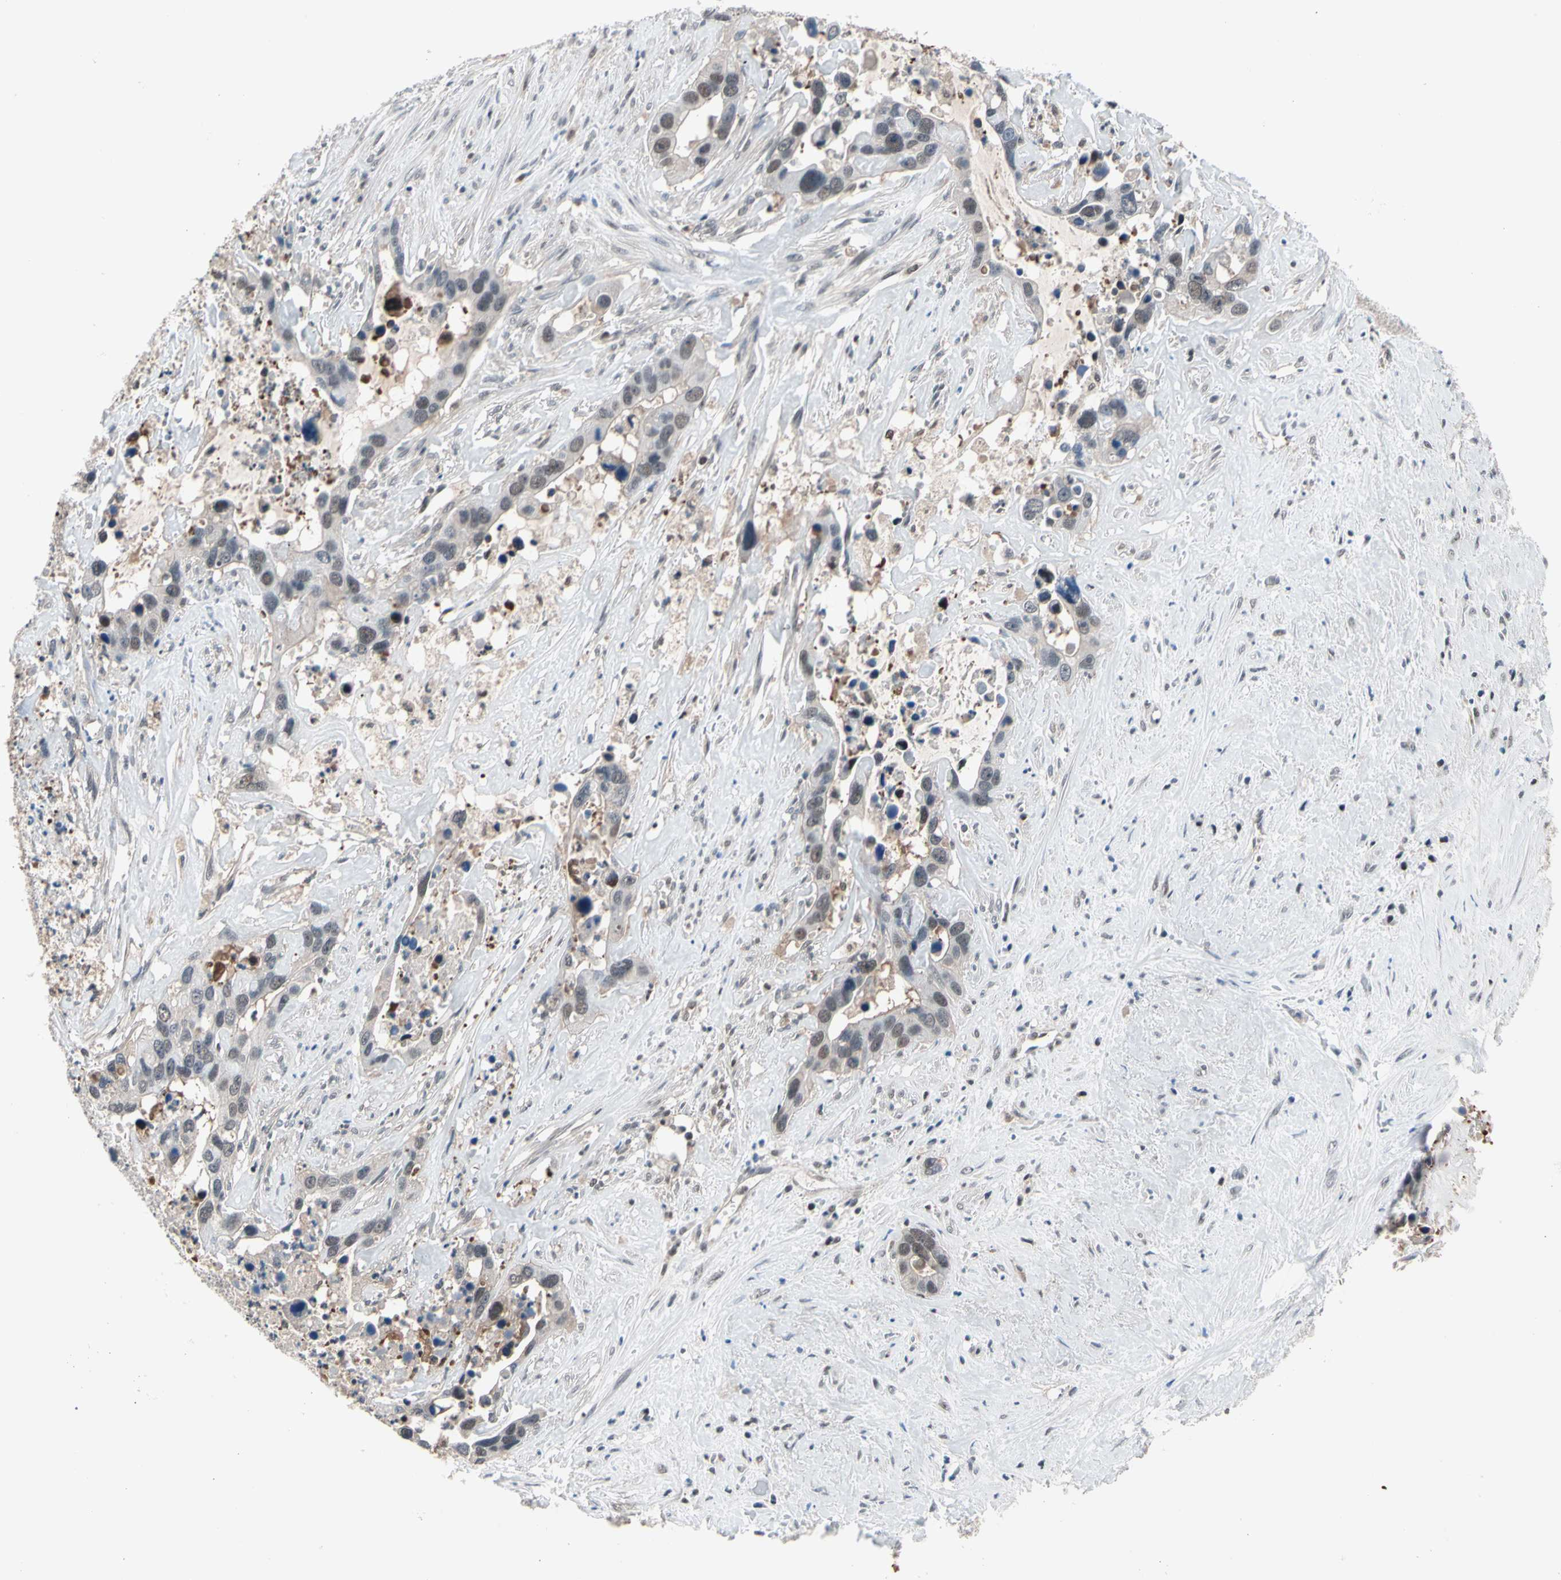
{"staining": {"intensity": "weak", "quantity": "<25%", "location": "cytoplasmic/membranous"}, "tissue": "liver cancer", "cell_type": "Tumor cells", "image_type": "cancer", "snomed": [{"axis": "morphology", "description": "Cholangiocarcinoma"}, {"axis": "topography", "description": "Liver"}], "caption": "IHC histopathology image of liver cancer (cholangiocarcinoma) stained for a protein (brown), which exhibits no positivity in tumor cells.", "gene": "PSMA2", "patient": {"sex": "female", "age": 65}}